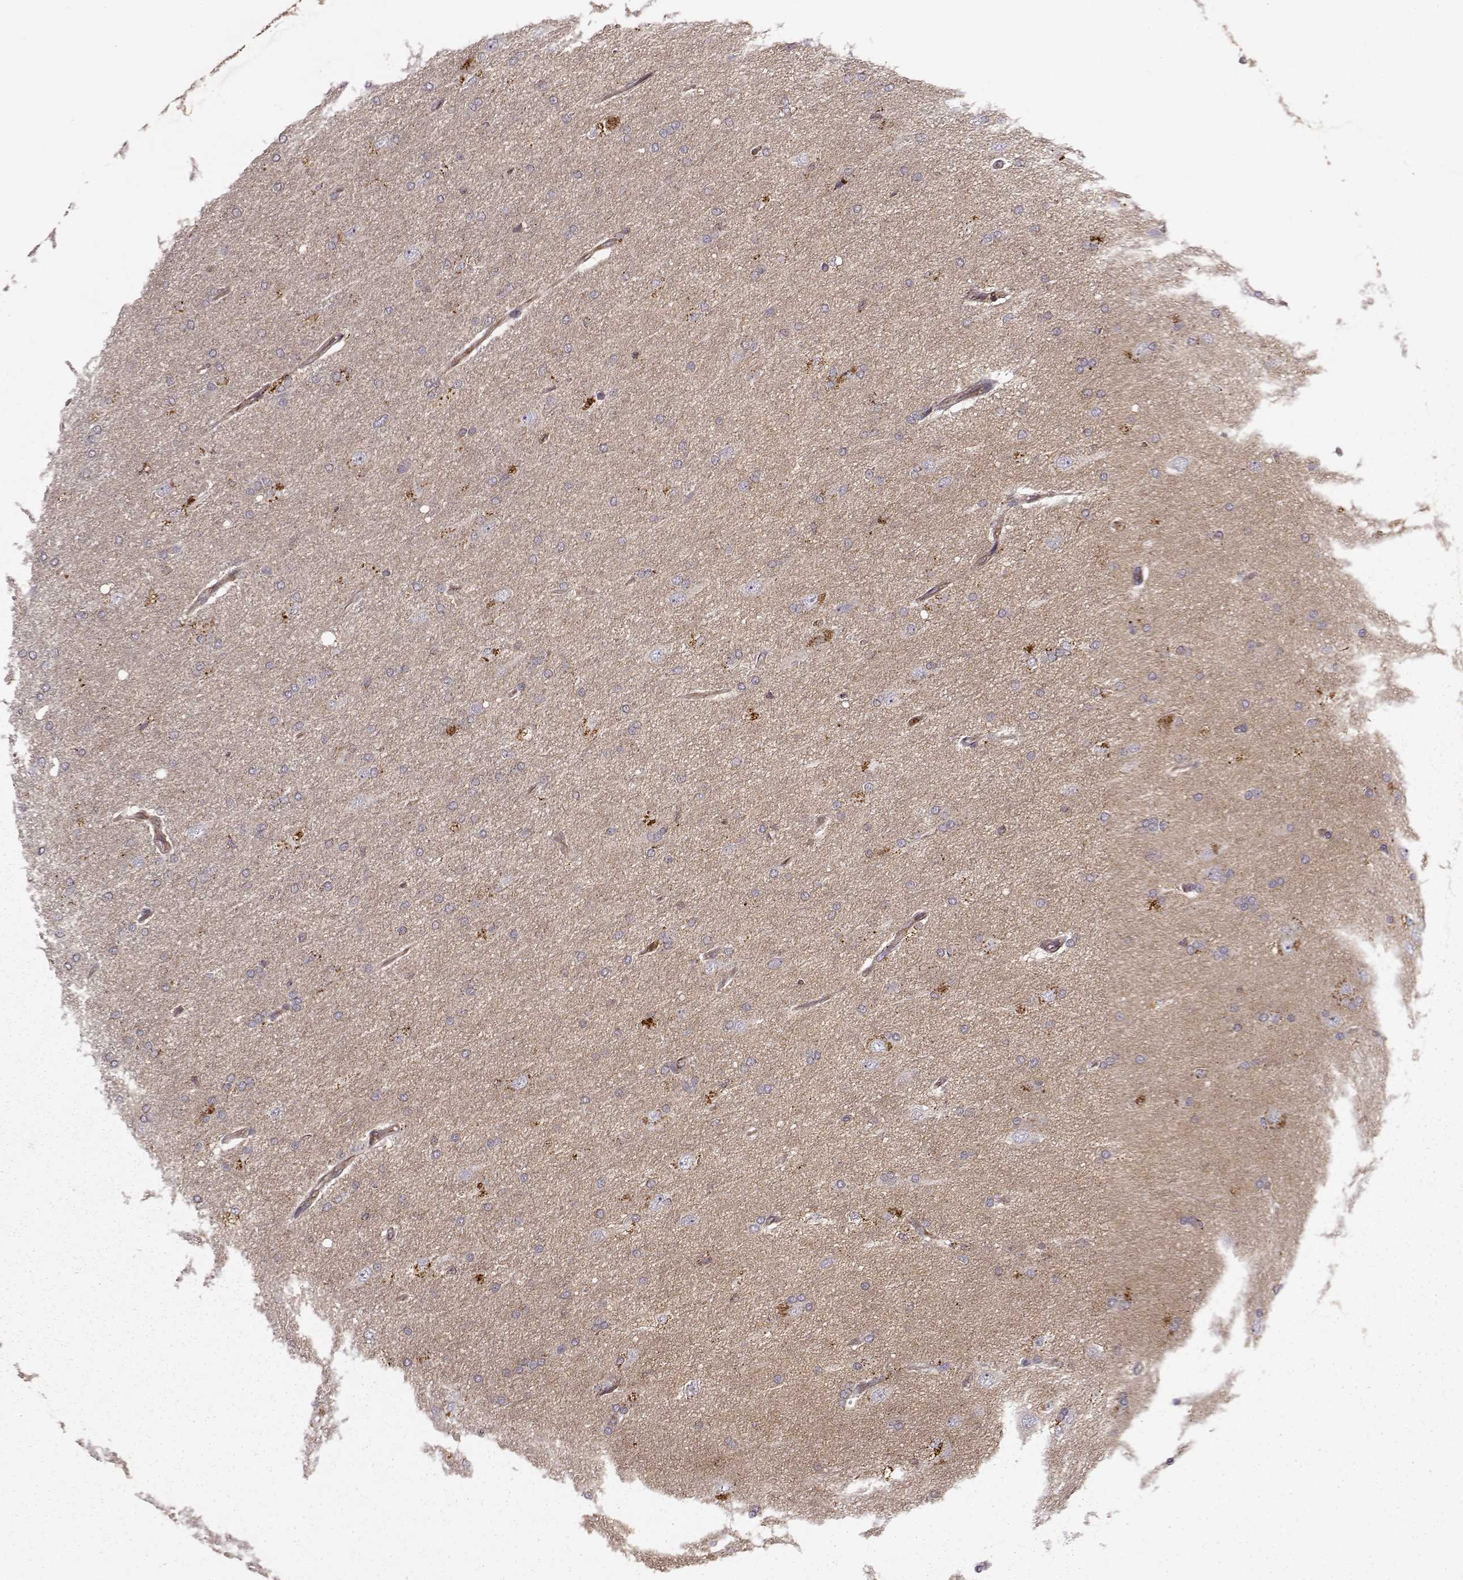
{"staining": {"intensity": "negative", "quantity": "none", "location": "none"}, "tissue": "glioma", "cell_type": "Tumor cells", "image_type": "cancer", "snomed": [{"axis": "morphology", "description": "Glioma, malignant, High grade"}, {"axis": "topography", "description": "Cerebral cortex"}], "caption": "Immunohistochemistry (IHC) micrograph of malignant high-grade glioma stained for a protein (brown), which reveals no positivity in tumor cells.", "gene": "IFRD2", "patient": {"sex": "male", "age": 70}}